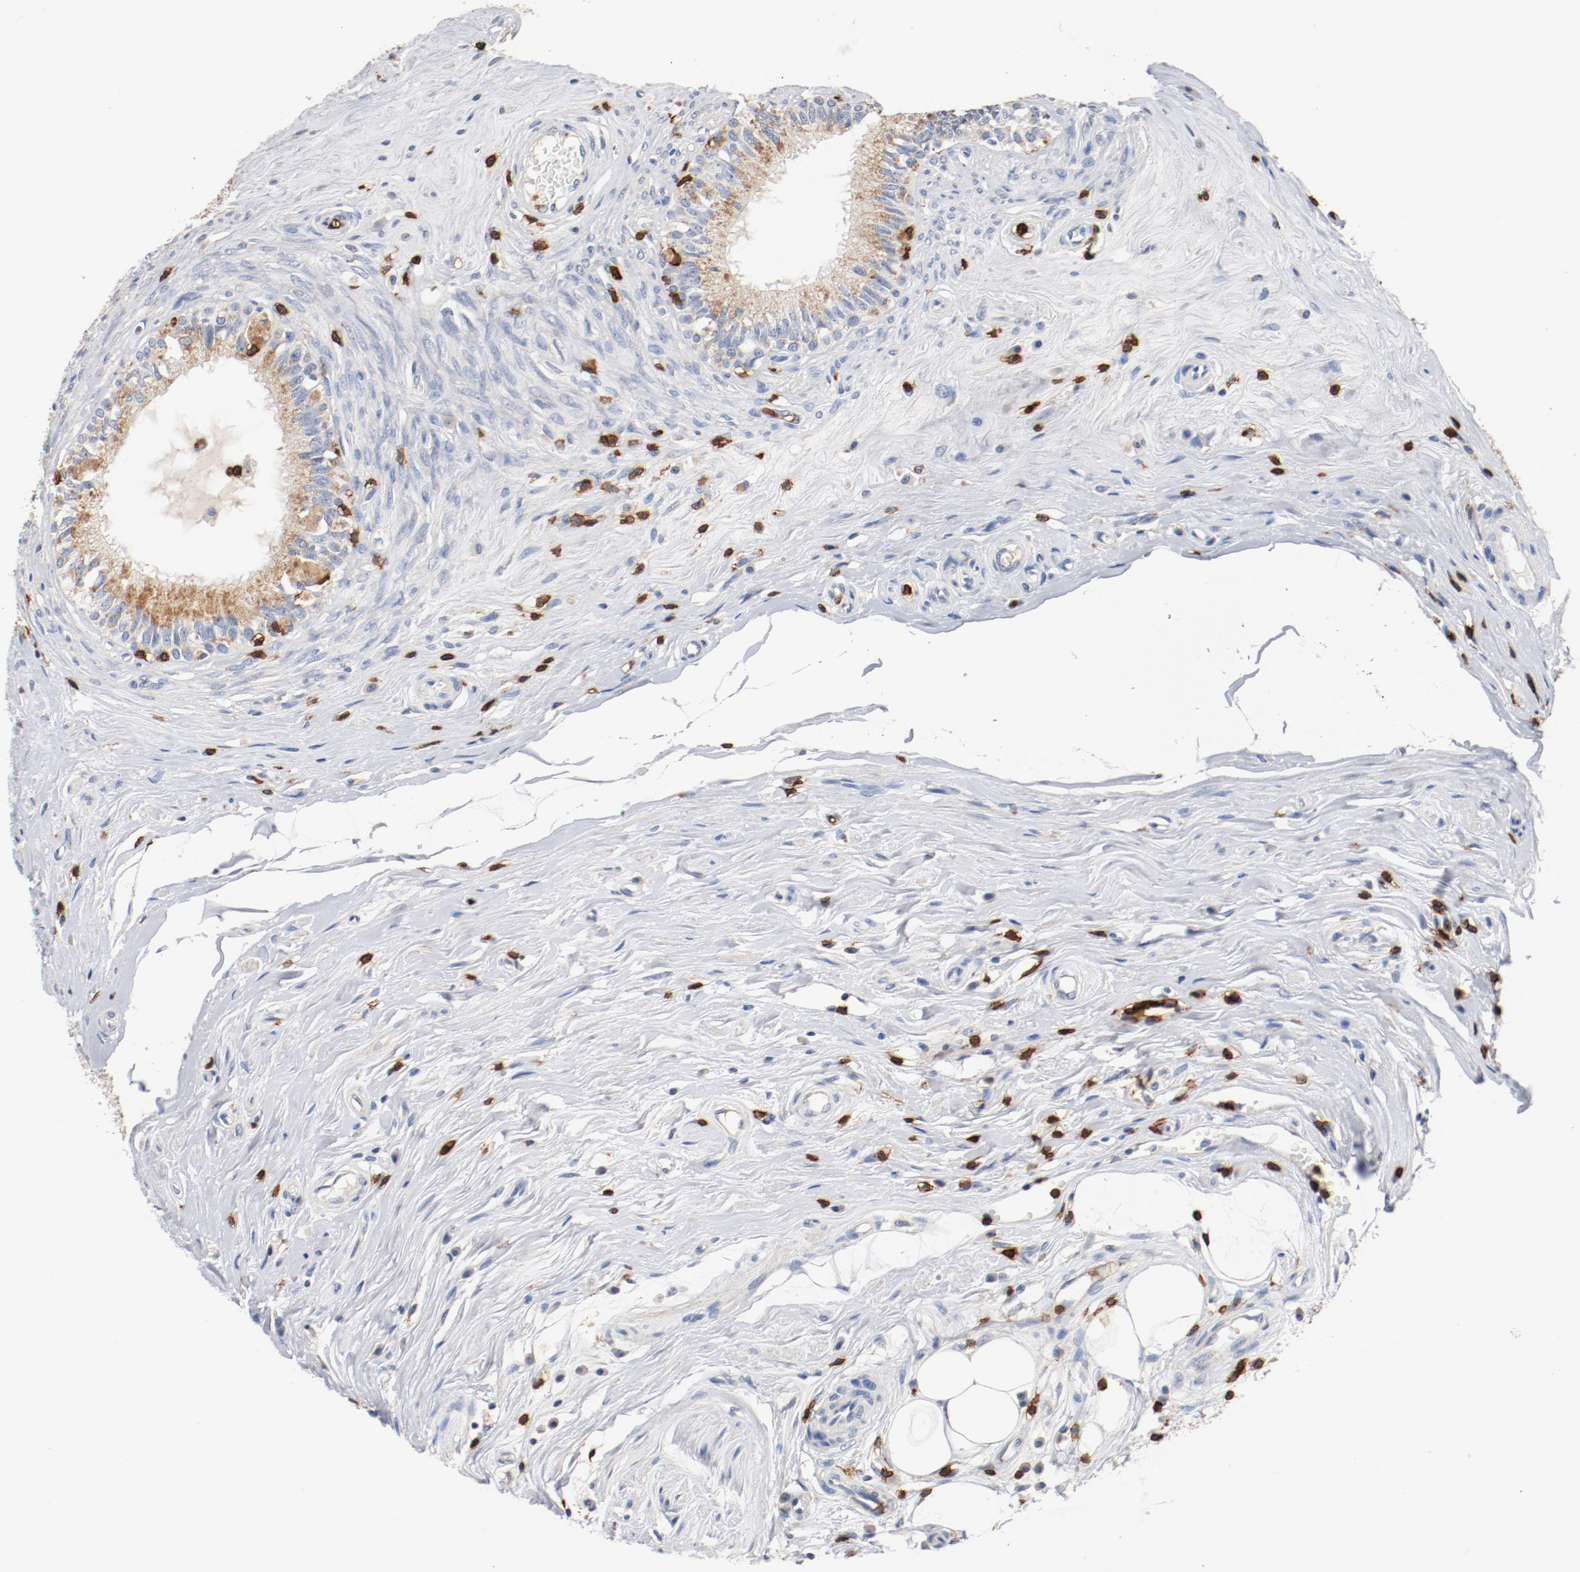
{"staining": {"intensity": "weak", "quantity": ">75%", "location": "cytoplasmic/membranous"}, "tissue": "epididymis", "cell_type": "Glandular cells", "image_type": "normal", "snomed": [{"axis": "morphology", "description": "Normal tissue, NOS"}, {"axis": "morphology", "description": "Inflammation, NOS"}, {"axis": "topography", "description": "Epididymis"}], "caption": "Weak cytoplasmic/membranous protein expression is identified in approximately >75% of glandular cells in epididymis.", "gene": "CD247", "patient": {"sex": "male", "age": 84}}